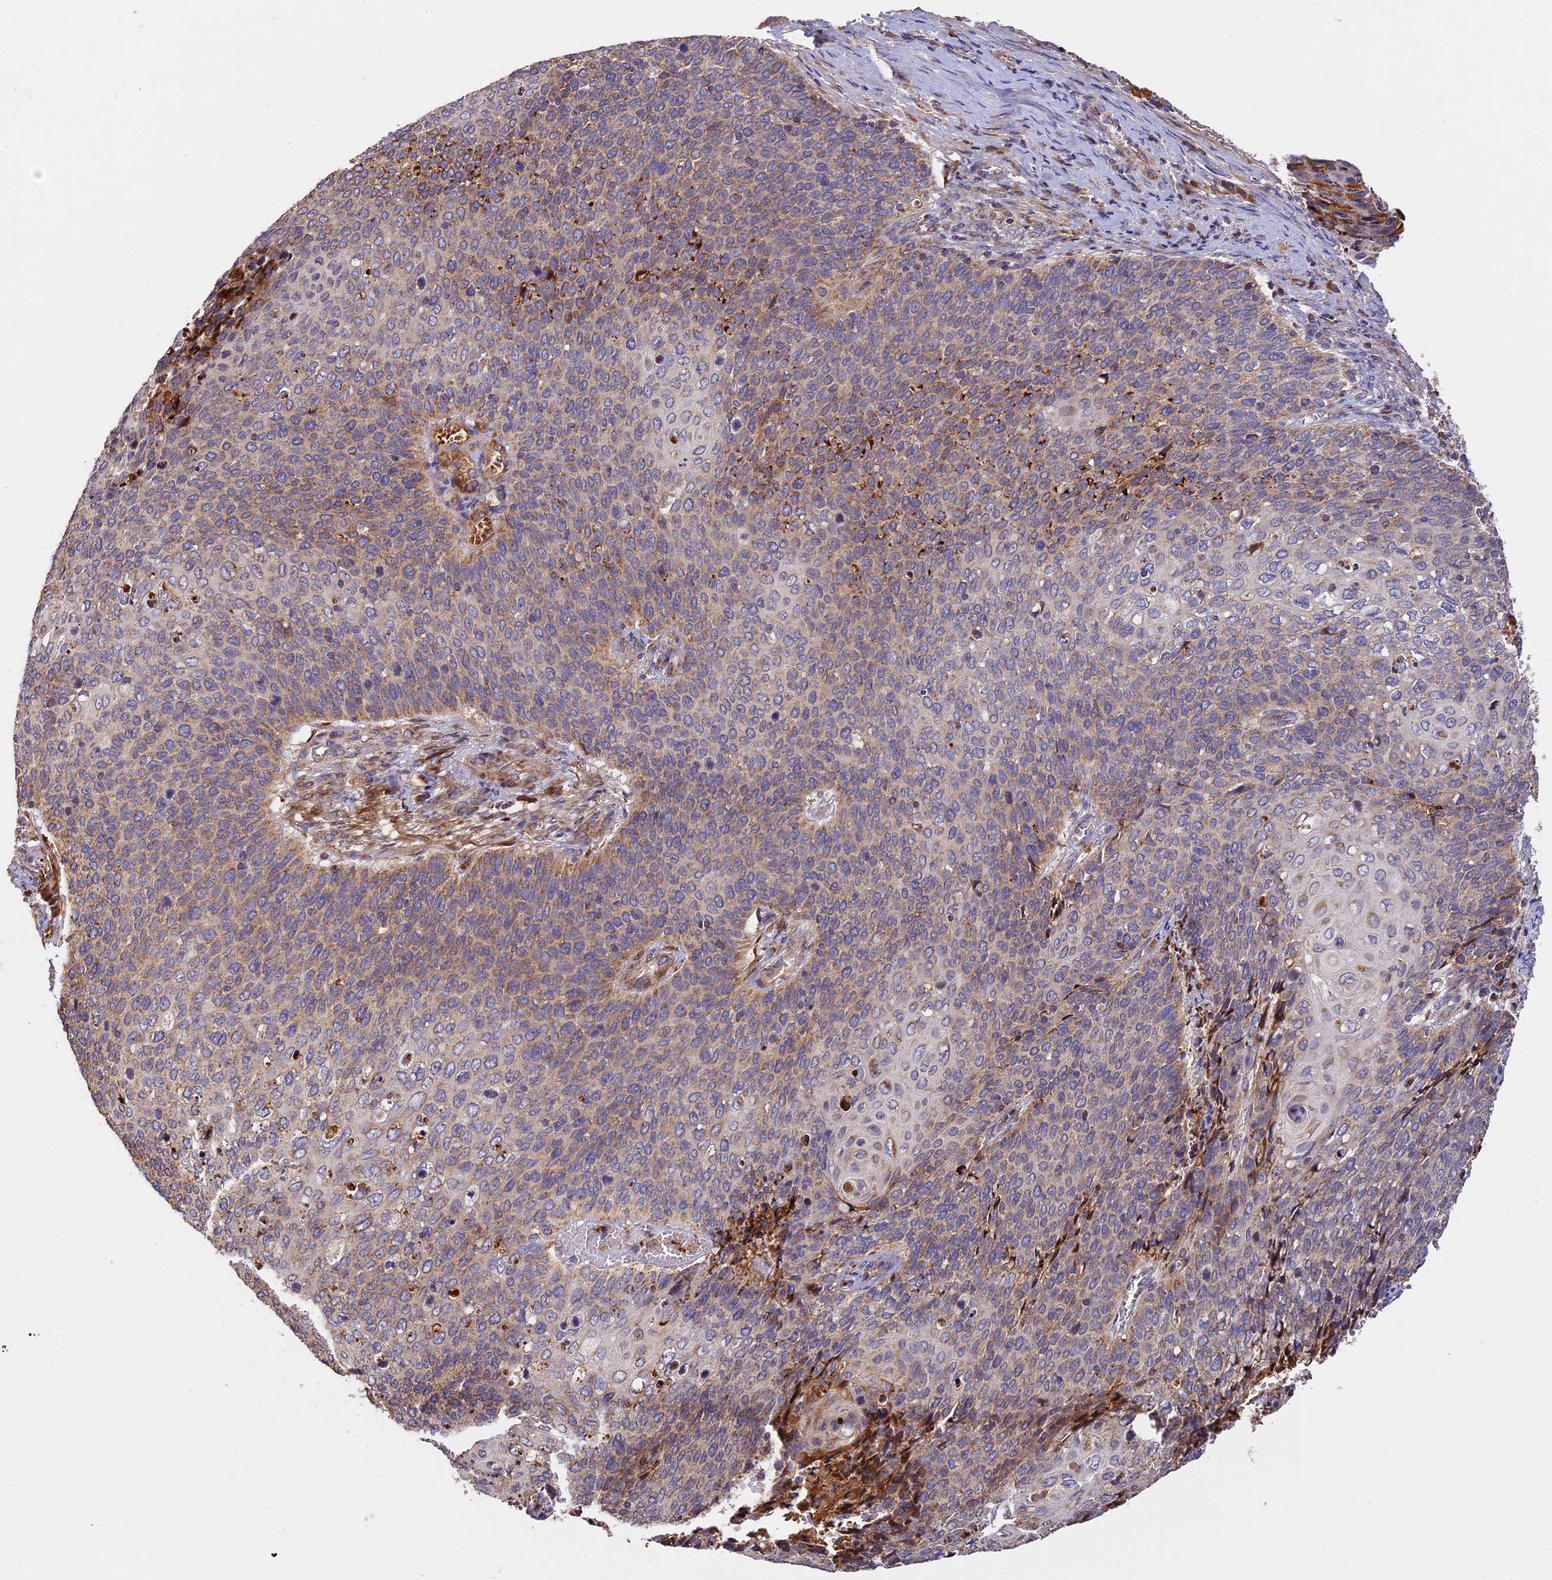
{"staining": {"intensity": "moderate", "quantity": ">75%", "location": "cytoplasmic/membranous"}, "tissue": "cervical cancer", "cell_type": "Tumor cells", "image_type": "cancer", "snomed": [{"axis": "morphology", "description": "Squamous cell carcinoma, NOS"}, {"axis": "topography", "description": "Cervix"}], "caption": "An immunohistochemistry (IHC) image of neoplastic tissue is shown. Protein staining in brown labels moderate cytoplasmic/membranous positivity in cervical squamous cell carcinoma within tumor cells.", "gene": "OCEL1", "patient": {"sex": "female", "age": 39}}